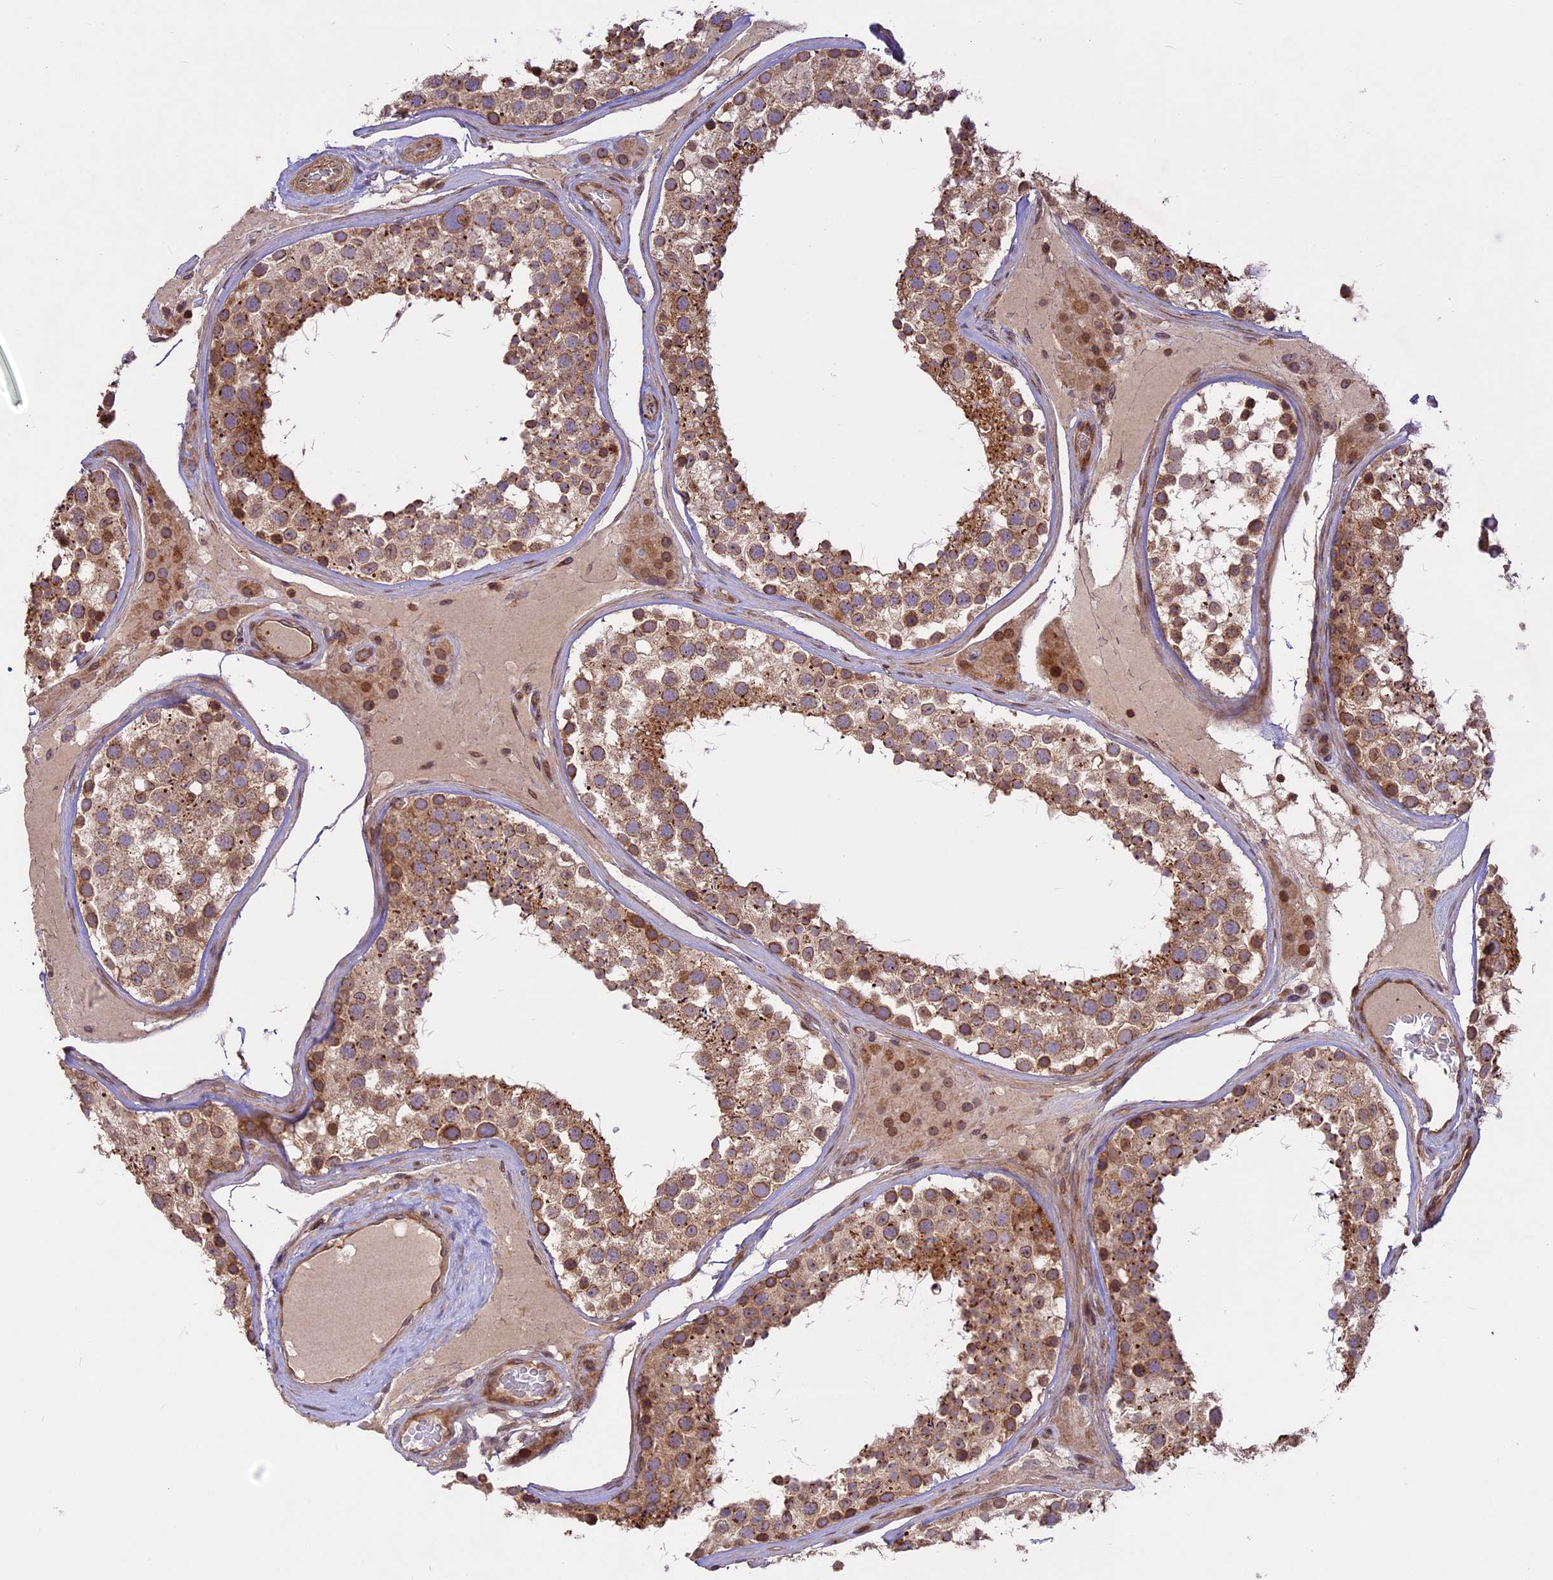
{"staining": {"intensity": "moderate", "quantity": ">75%", "location": "cytoplasmic/membranous"}, "tissue": "testis", "cell_type": "Cells in seminiferous ducts", "image_type": "normal", "snomed": [{"axis": "morphology", "description": "Normal tissue, NOS"}, {"axis": "topography", "description": "Testis"}], "caption": "Immunohistochemistry photomicrograph of unremarkable human testis stained for a protein (brown), which shows medium levels of moderate cytoplasmic/membranous expression in about >75% of cells in seminiferous ducts.", "gene": "DGKH", "patient": {"sex": "male", "age": 46}}